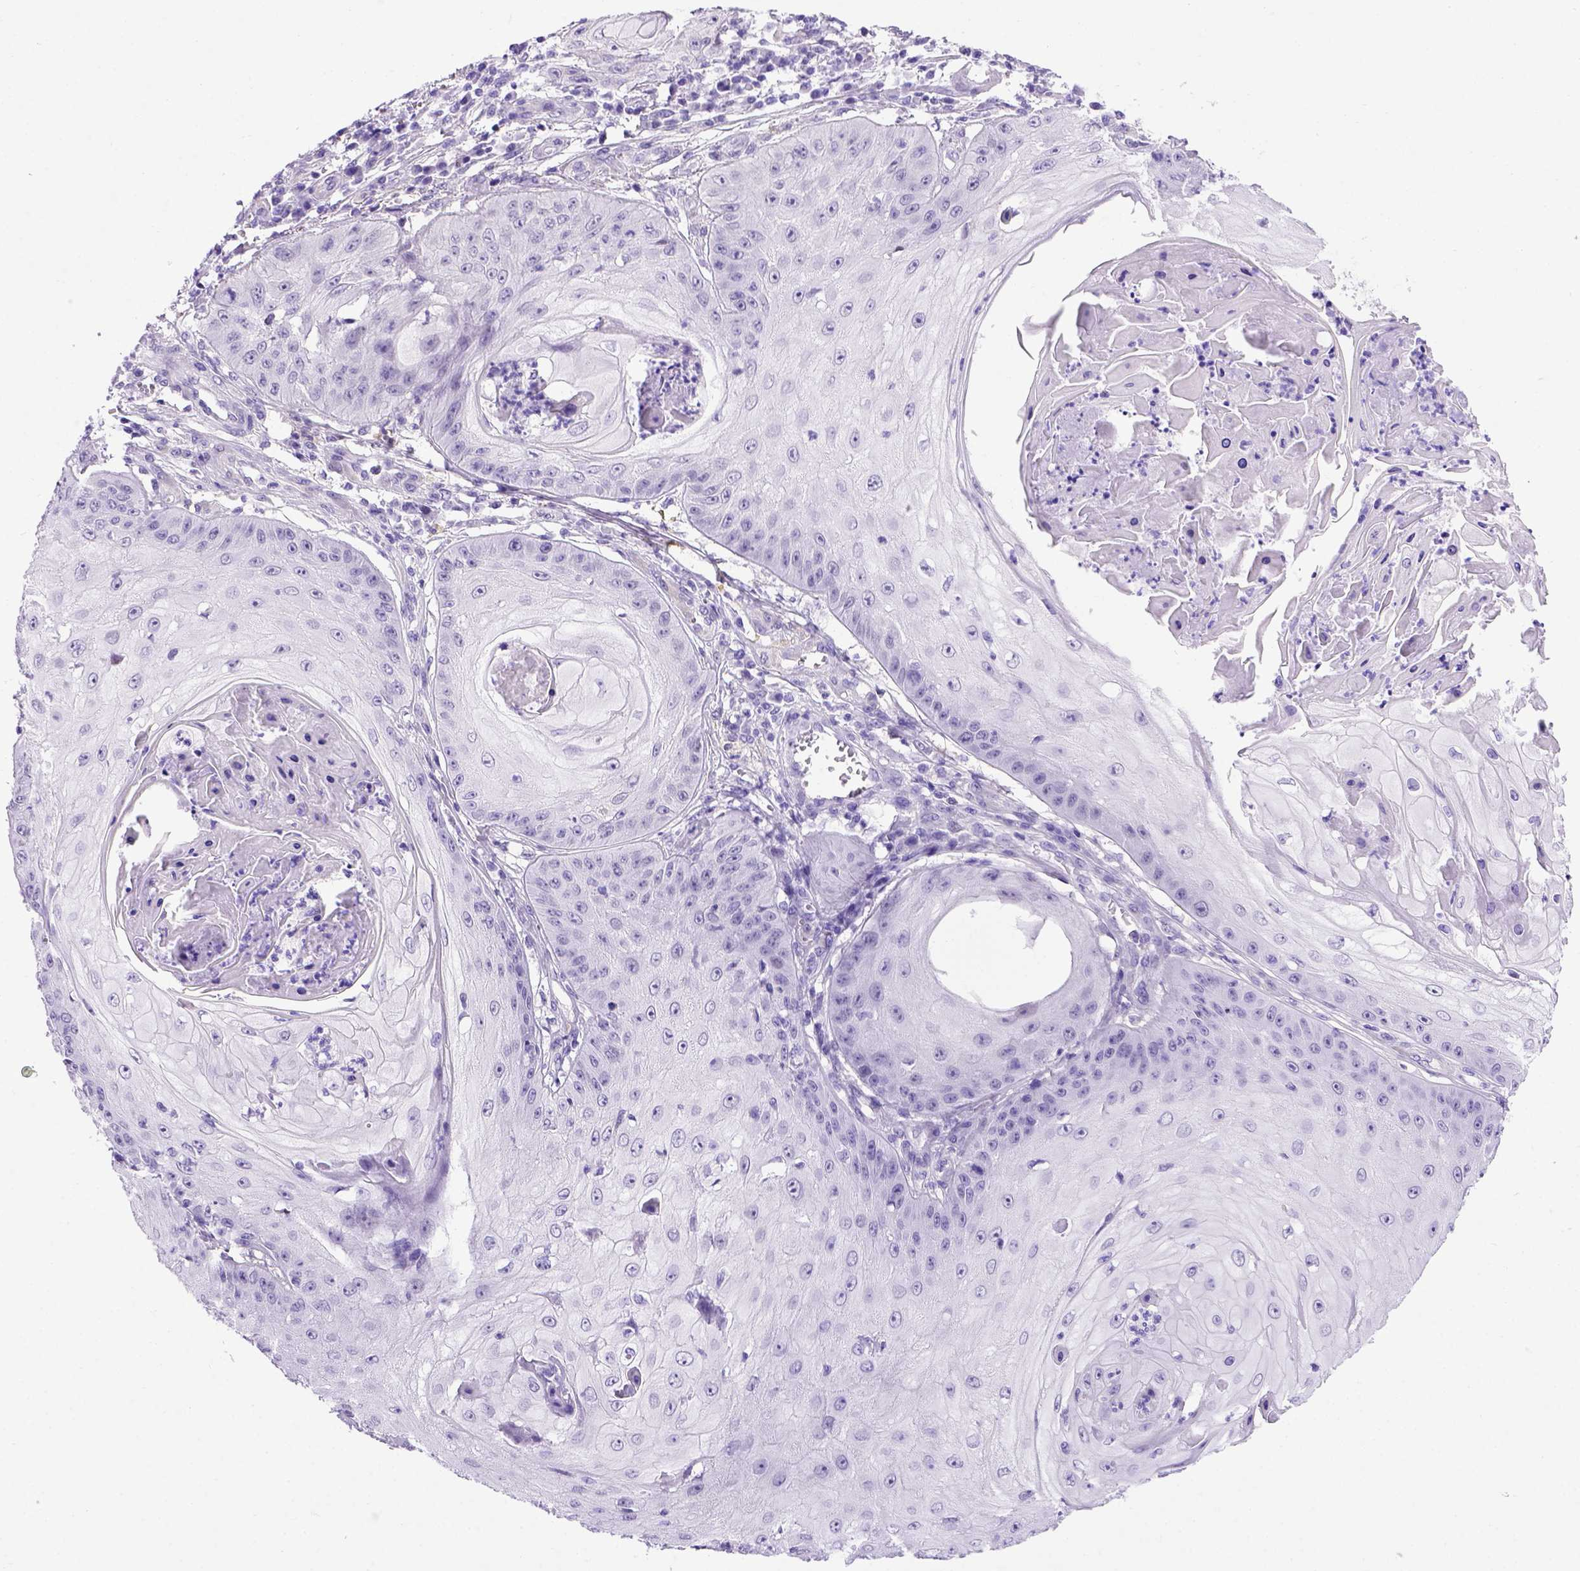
{"staining": {"intensity": "negative", "quantity": "none", "location": "none"}, "tissue": "skin cancer", "cell_type": "Tumor cells", "image_type": "cancer", "snomed": [{"axis": "morphology", "description": "Squamous cell carcinoma, NOS"}, {"axis": "topography", "description": "Skin"}], "caption": "This is a micrograph of IHC staining of skin cancer, which shows no staining in tumor cells.", "gene": "ADAM12", "patient": {"sex": "male", "age": 70}}